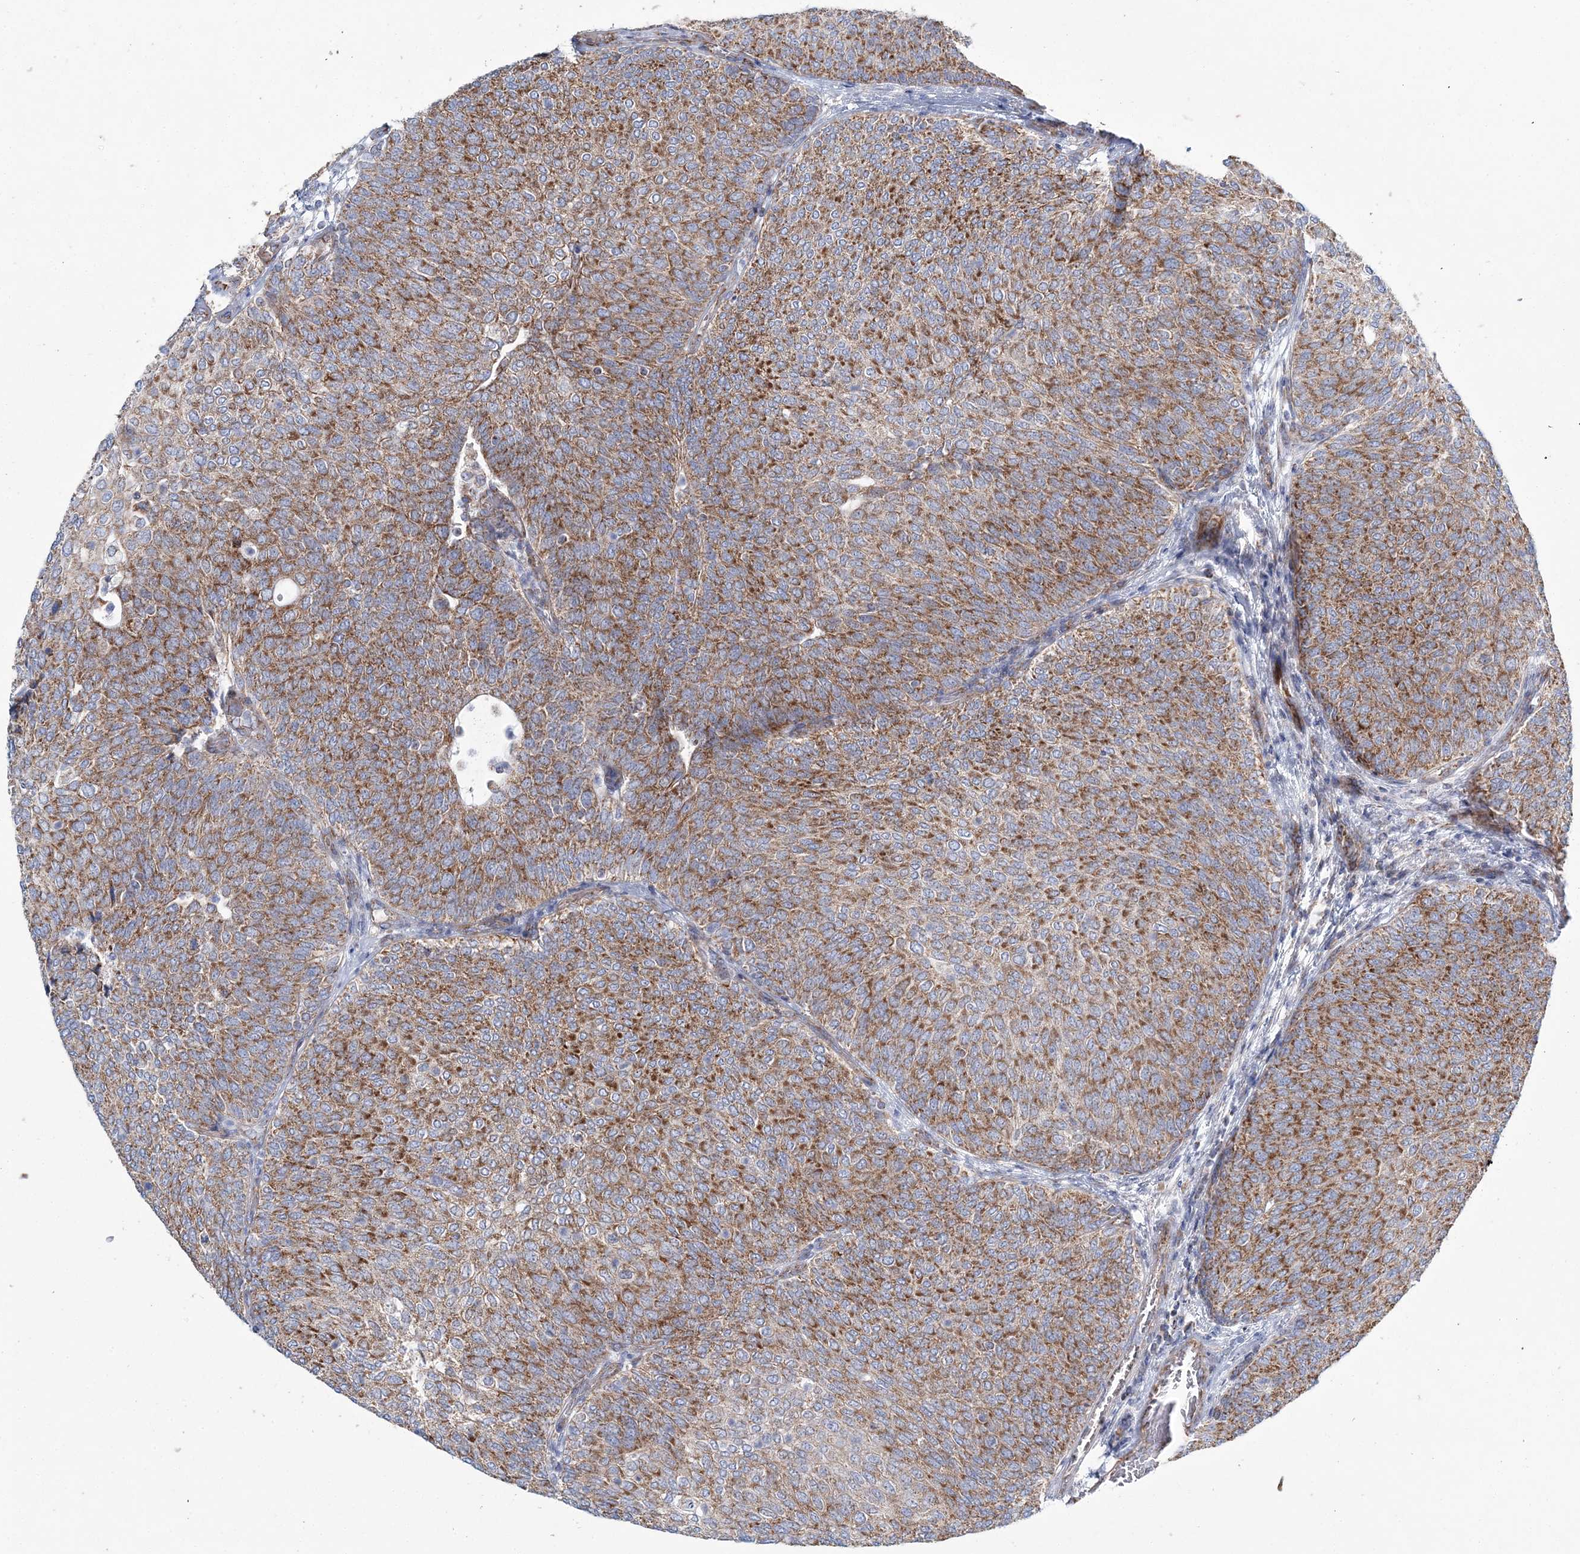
{"staining": {"intensity": "moderate", "quantity": ">75%", "location": "cytoplasmic/membranous"}, "tissue": "urothelial cancer", "cell_type": "Tumor cells", "image_type": "cancer", "snomed": [{"axis": "morphology", "description": "Urothelial carcinoma, Low grade"}, {"axis": "topography", "description": "Urinary bladder"}], "caption": "Immunohistochemistry of low-grade urothelial carcinoma exhibits medium levels of moderate cytoplasmic/membranous positivity in about >75% of tumor cells.", "gene": "ARHGAP6", "patient": {"sex": "female", "age": 79}}